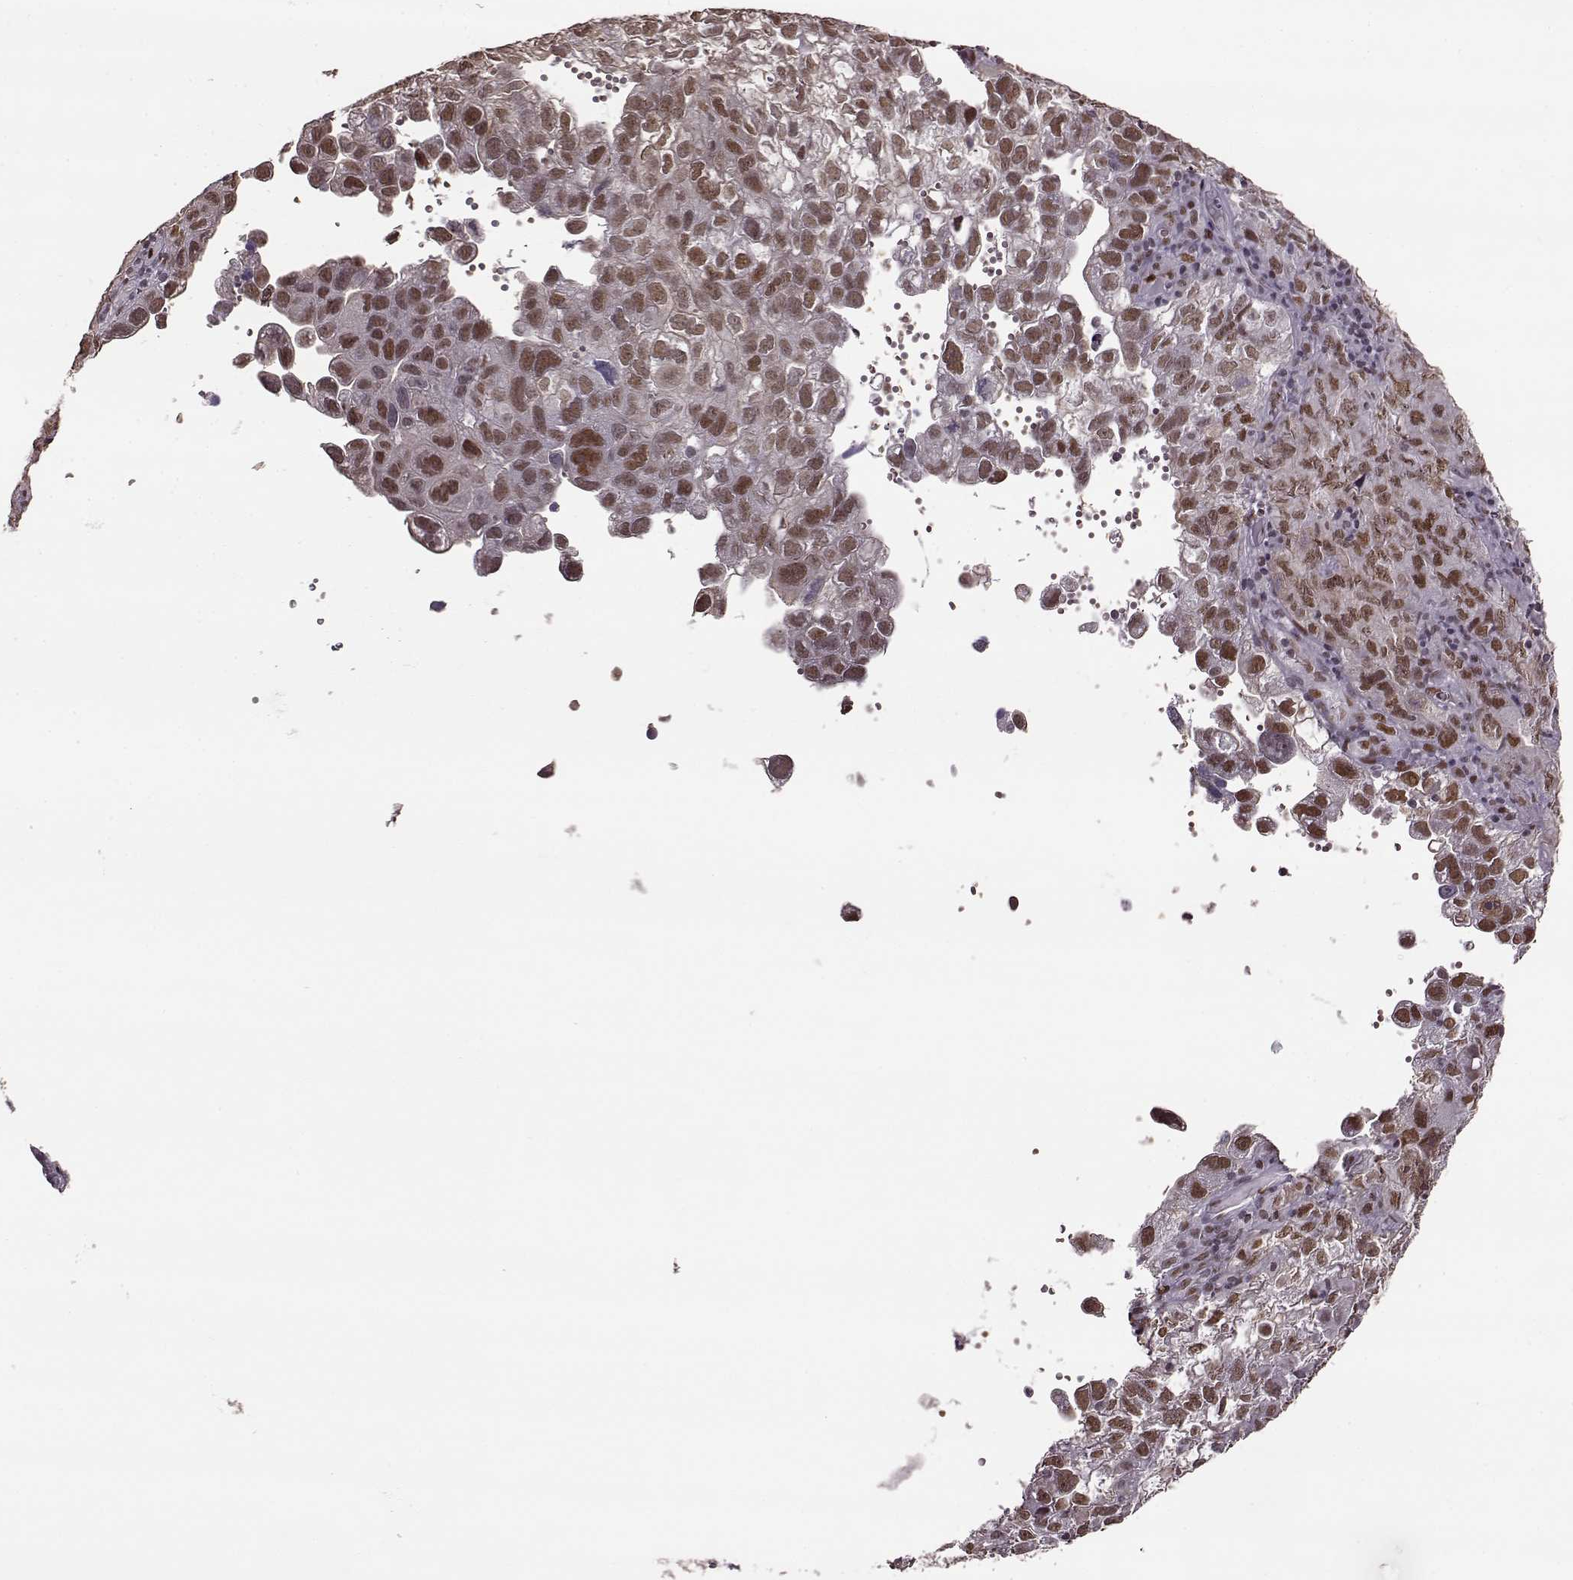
{"staining": {"intensity": "moderate", "quantity": ">75%", "location": "nuclear"}, "tissue": "cervical cancer", "cell_type": "Tumor cells", "image_type": "cancer", "snomed": [{"axis": "morphology", "description": "Squamous cell carcinoma, NOS"}, {"axis": "topography", "description": "Cervix"}], "caption": "Squamous cell carcinoma (cervical) was stained to show a protein in brown. There is medium levels of moderate nuclear staining in approximately >75% of tumor cells.", "gene": "FTO", "patient": {"sex": "female", "age": 55}}